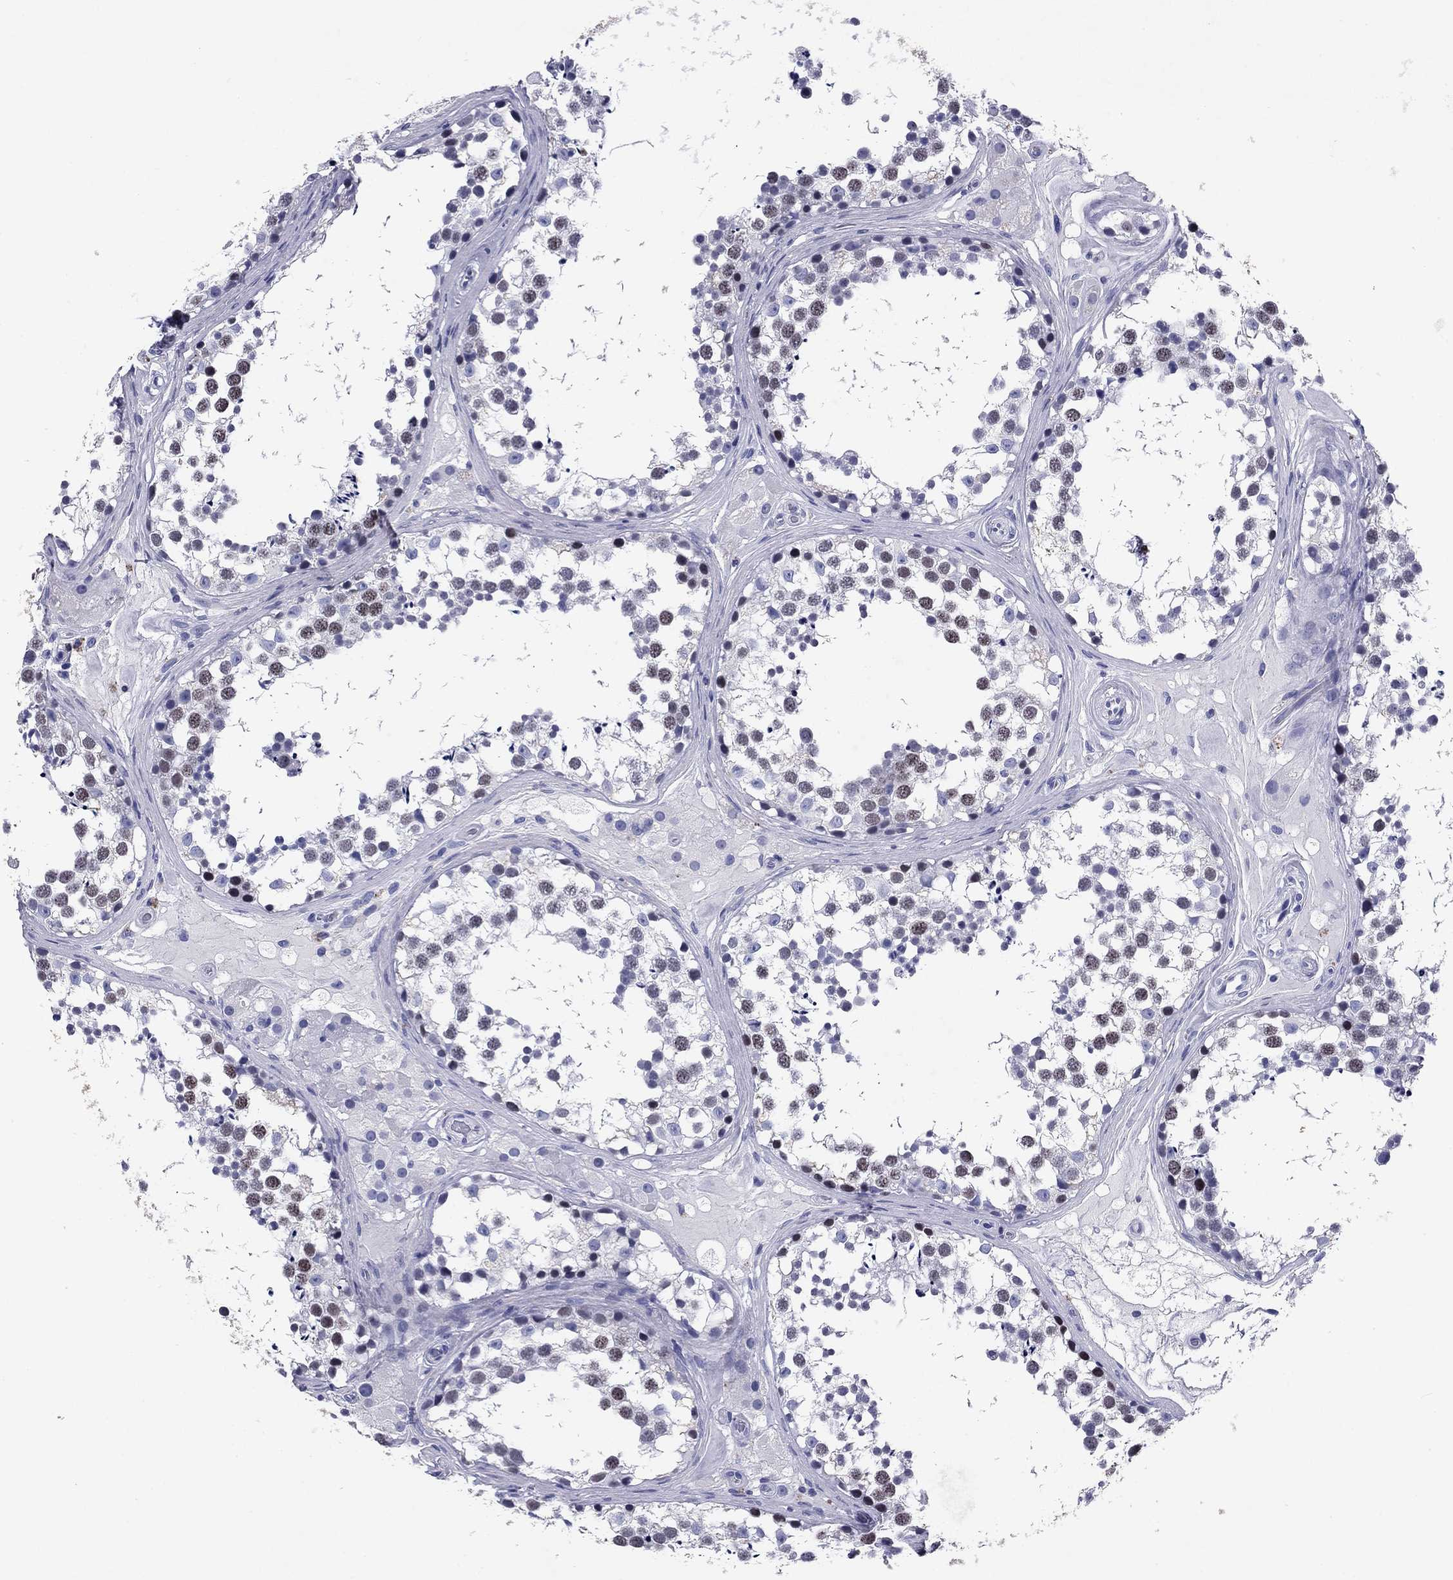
{"staining": {"intensity": "moderate", "quantity": "<25%", "location": "nuclear"}, "tissue": "testis", "cell_type": "Cells in seminiferous ducts", "image_type": "normal", "snomed": [{"axis": "morphology", "description": "Normal tissue, NOS"}, {"axis": "morphology", "description": "Seminoma, NOS"}, {"axis": "topography", "description": "Testis"}], "caption": "Testis stained with IHC demonstrates moderate nuclear positivity in approximately <25% of cells in seminiferous ducts. The protein is stained brown, and the nuclei are stained in blue (DAB (3,3'-diaminobenzidine) IHC with brightfield microscopy, high magnification).", "gene": "GZMK", "patient": {"sex": "male", "age": 65}}